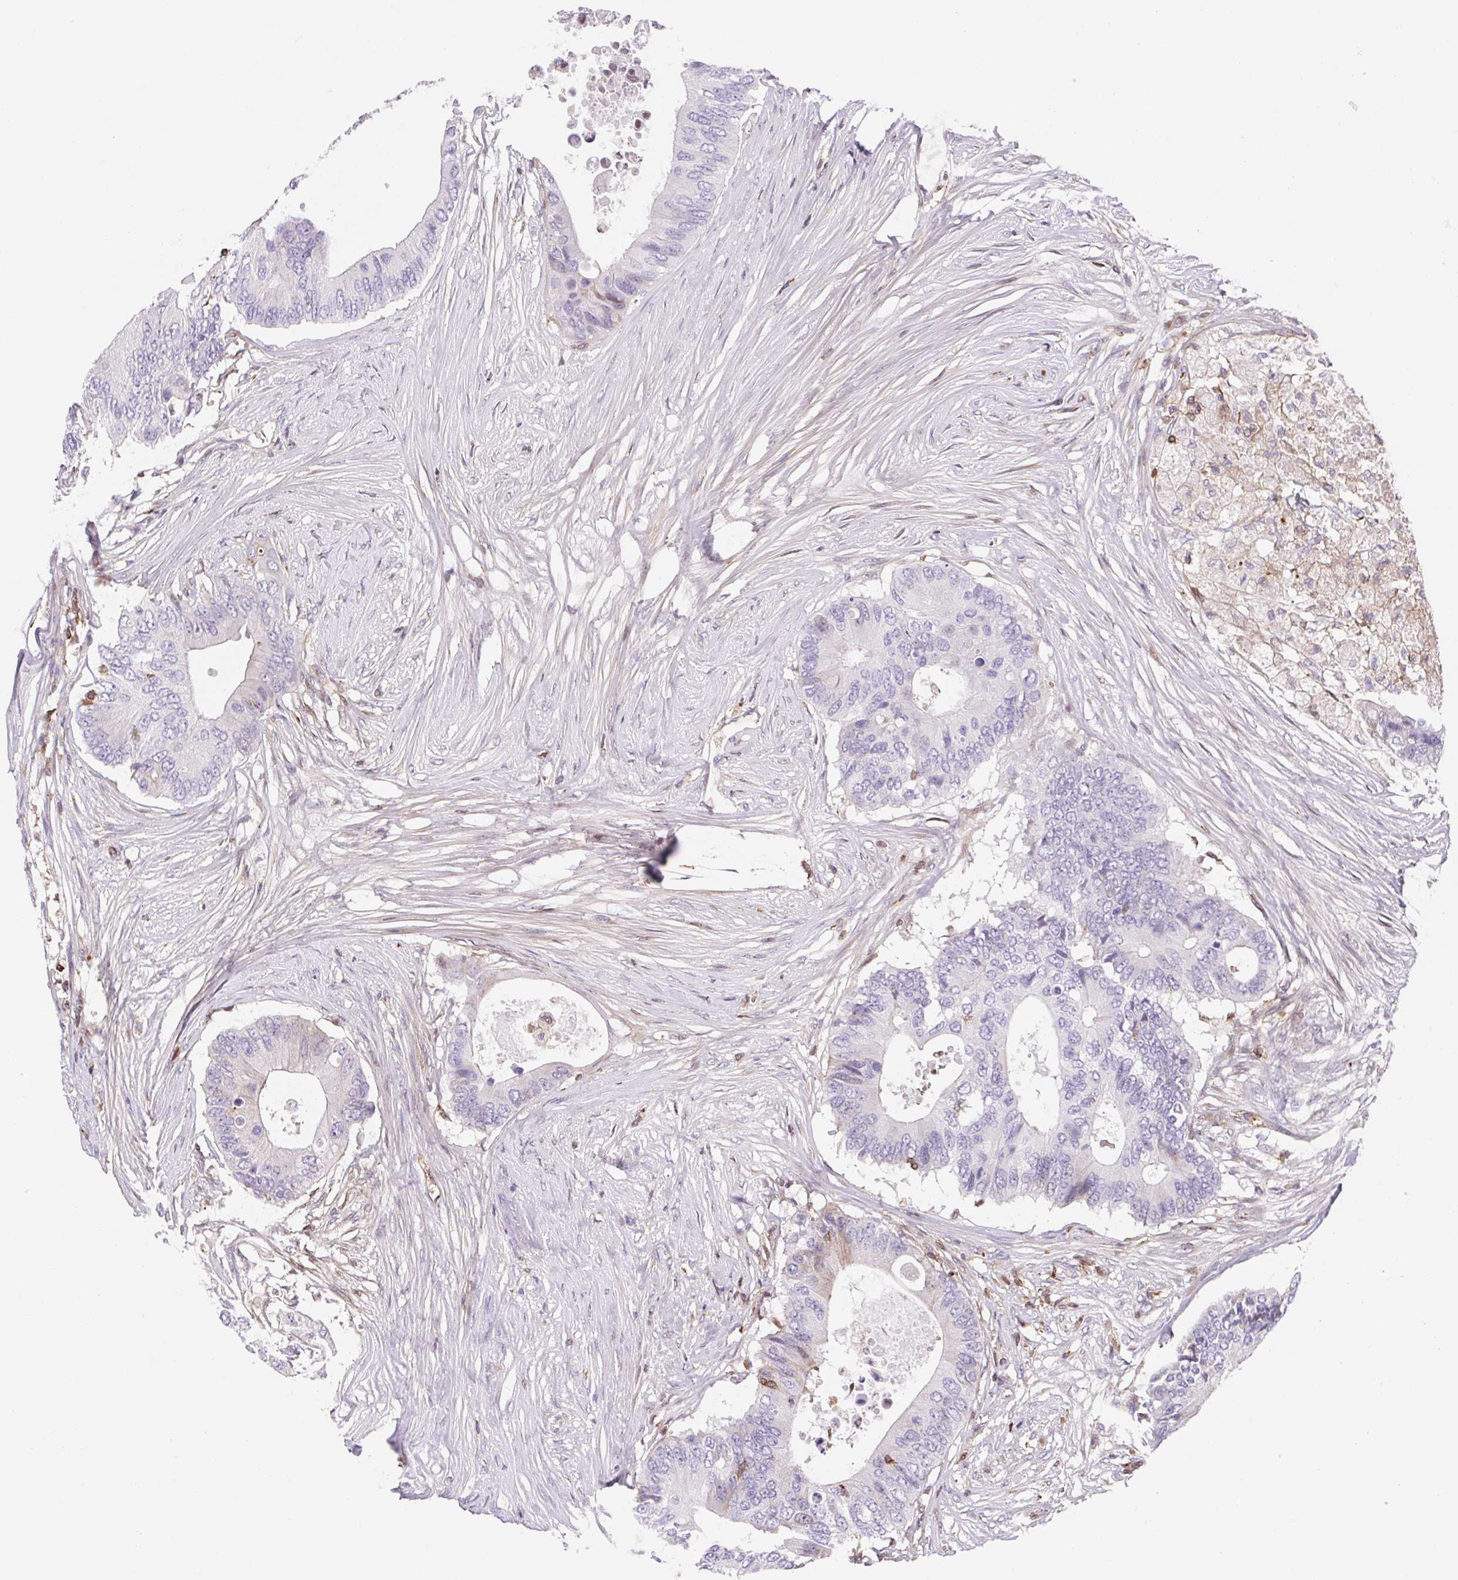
{"staining": {"intensity": "negative", "quantity": "none", "location": "none"}, "tissue": "colorectal cancer", "cell_type": "Tumor cells", "image_type": "cancer", "snomed": [{"axis": "morphology", "description": "Adenocarcinoma, NOS"}, {"axis": "topography", "description": "Colon"}], "caption": "IHC photomicrograph of neoplastic tissue: colorectal cancer (adenocarcinoma) stained with DAB (3,3'-diaminobenzidine) exhibits no significant protein expression in tumor cells.", "gene": "TPRG1", "patient": {"sex": "male", "age": 71}}